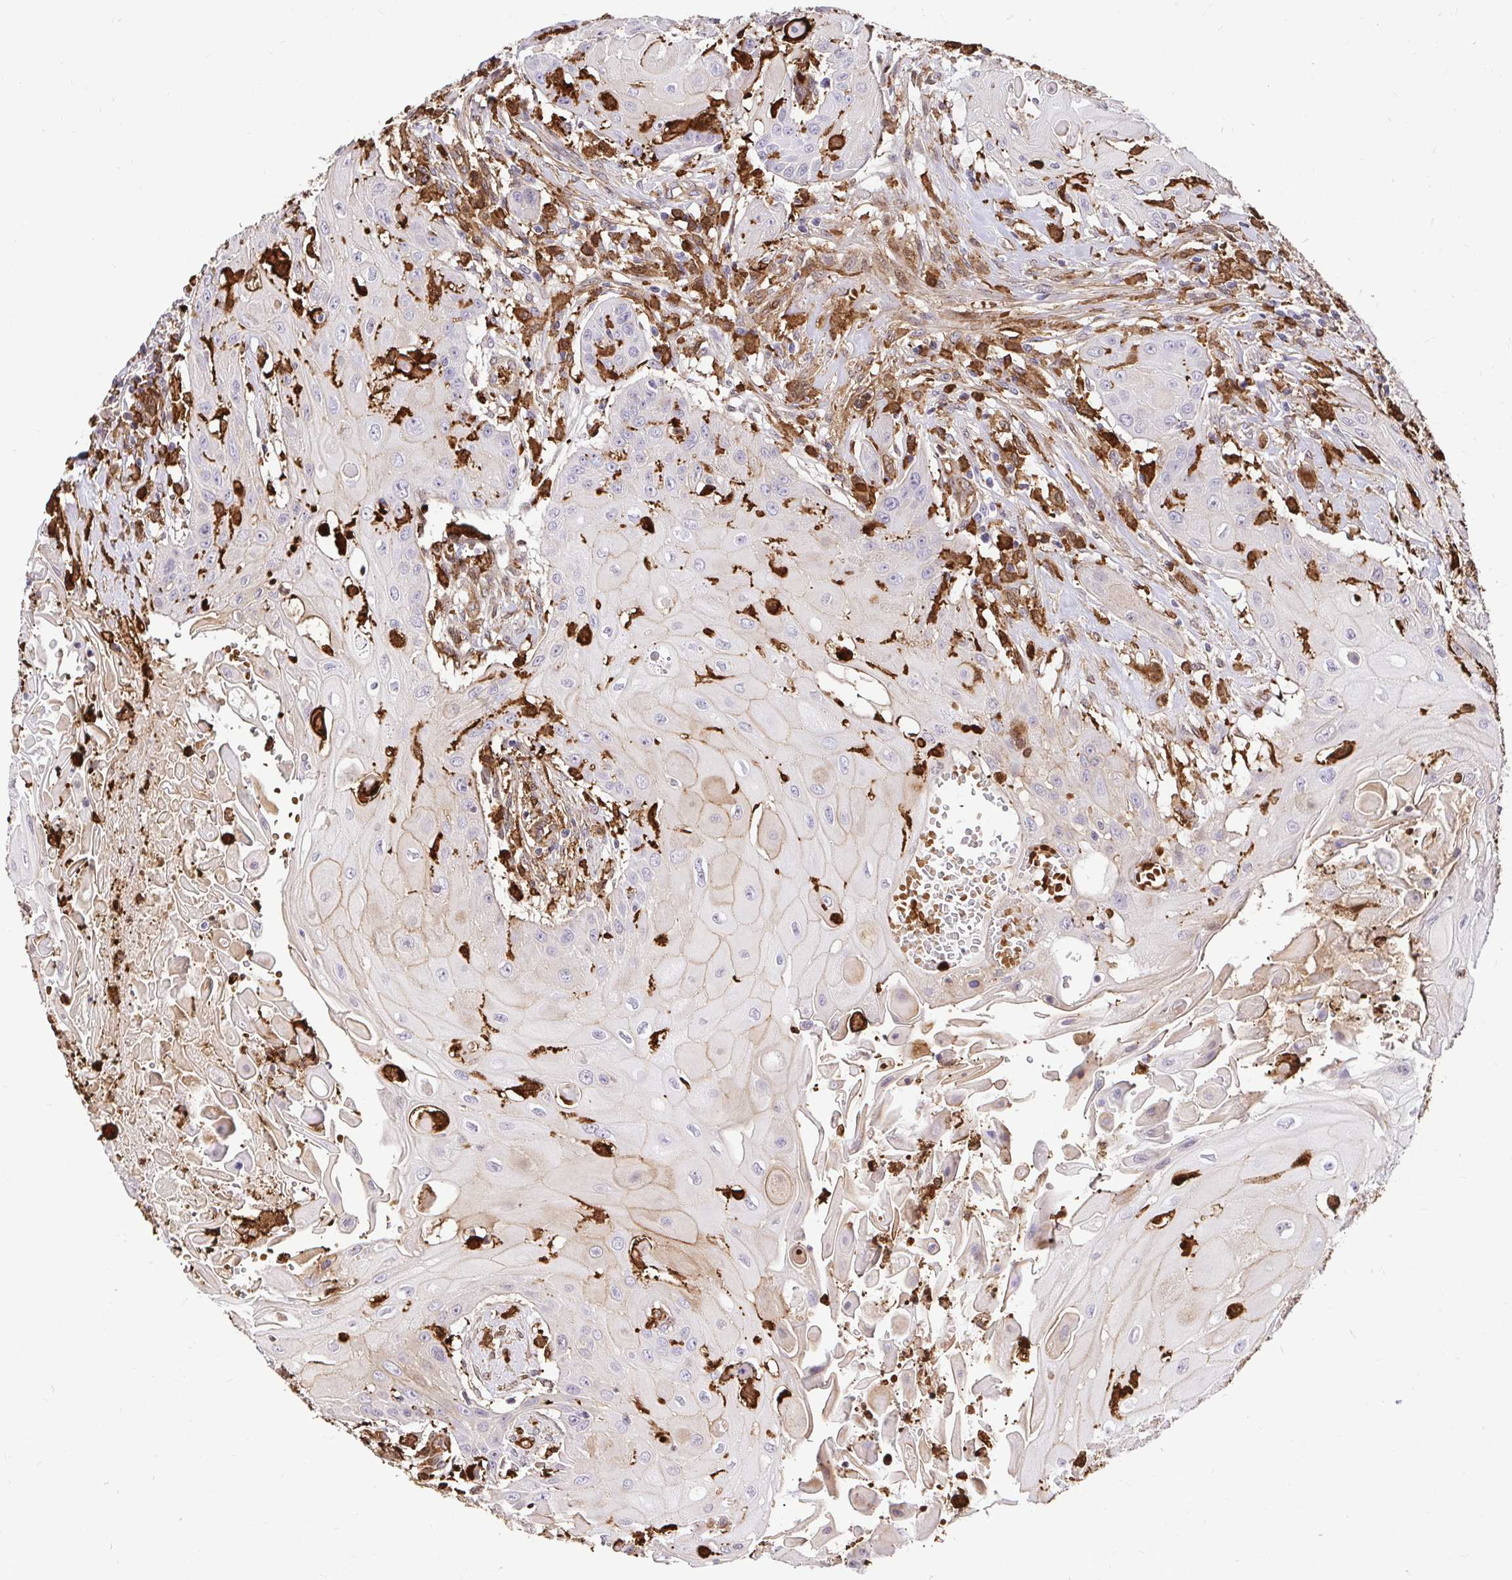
{"staining": {"intensity": "weak", "quantity": "<25%", "location": "cytoplasmic/membranous"}, "tissue": "head and neck cancer", "cell_type": "Tumor cells", "image_type": "cancer", "snomed": [{"axis": "morphology", "description": "Squamous cell carcinoma, NOS"}, {"axis": "topography", "description": "Oral tissue"}, {"axis": "topography", "description": "Head-Neck"}, {"axis": "topography", "description": "Neck, NOS"}], "caption": "Human head and neck squamous cell carcinoma stained for a protein using immunohistochemistry (IHC) shows no expression in tumor cells.", "gene": "GSN", "patient": {"sex": "female", "age": 55}}